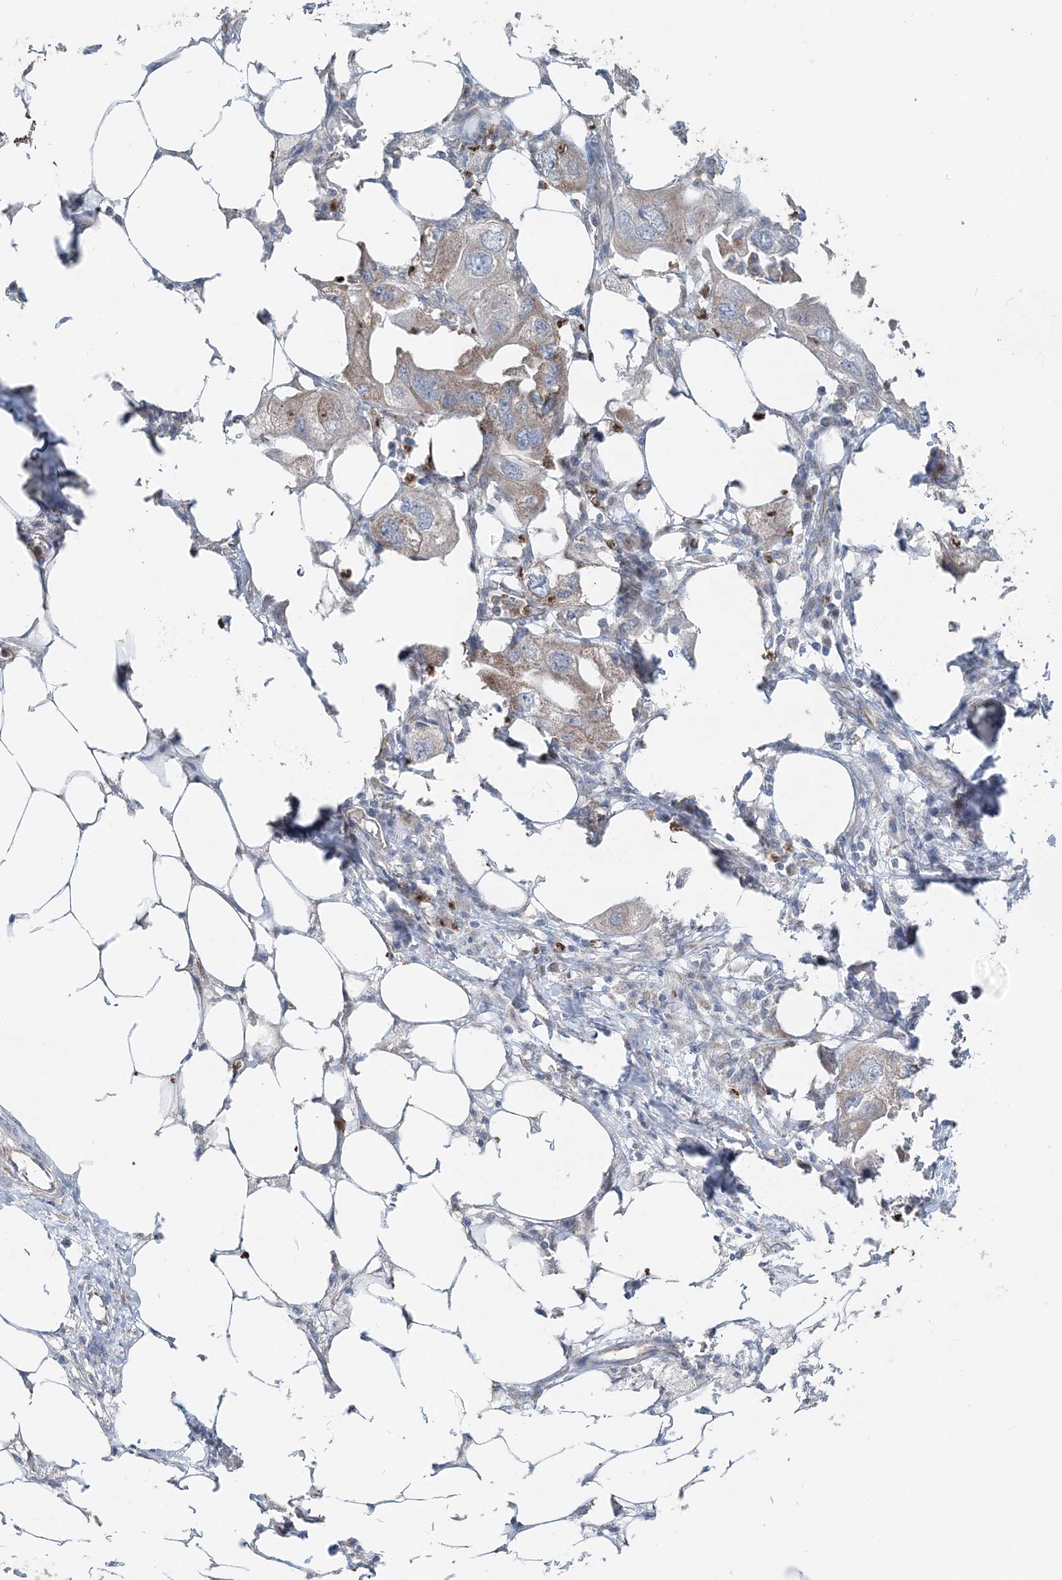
{"staining": {"intensity": "weak", "quantity": "<25%", "location": "cytoplasmic/membranous"}, "tissue": "endometrial cancer", "cell_type": "Tumor cells", "image_type": "cancer", "snomed": [{"axis": "morphology", "description": "Adenocarcinoma, NOS"}, {"axis": "morphology", "description": "Adenocarcinoma, metastatic, NOS"}, {"axis": "topography", "description": "Adipose tissue"}, {"axis": "topography", "description": "Endometrium"}], "caption": "Immunohistochemical staining of human endometrial cancer displays no significant expression in tumor cells.", "gene": "LRPPRC", "patient": {"sex": "female", "age": 67}}